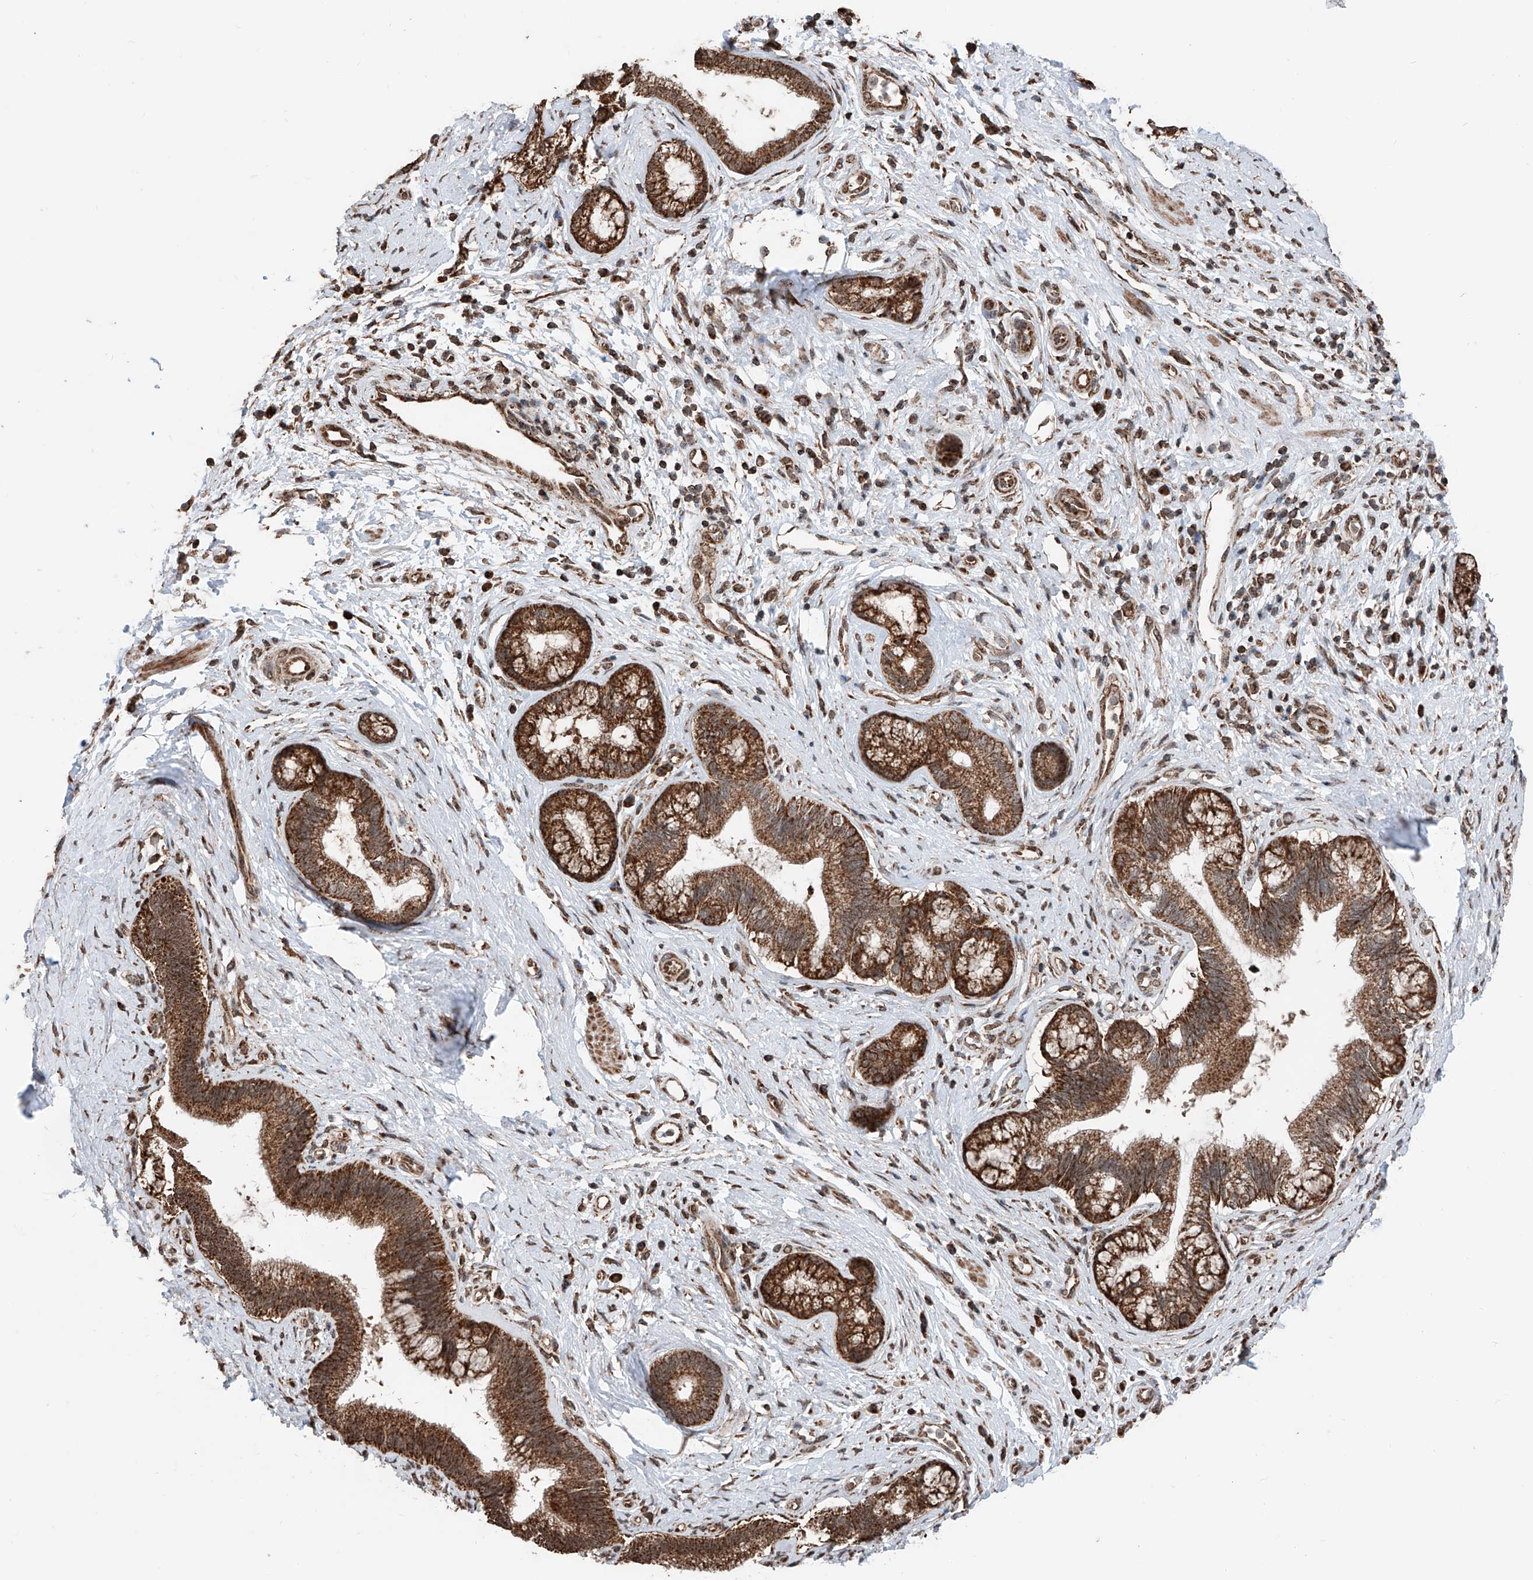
{"staining": {"intensity": "strong", "quantity": ">75%", "location": "cytoplasmic/membranous"}, "tissue": "pancreatic cancer", "cell_type": "Tumor cells", "image_type": "cancer", "snomed": [{"axis": "morphology", "description": "Adenocarcinoma, NOS"}, {"axis": "topography", "description": "Pancreas"}], "caption": "Immunohistochemistry (IHC) (DAB) staining of pancreatic cancer reveals strong cytoplasmic/membranous protein staining in approximately >75% of tumor cells.", "gene": "ZNF445", "patient": {"sex": "female", "age": 73}}